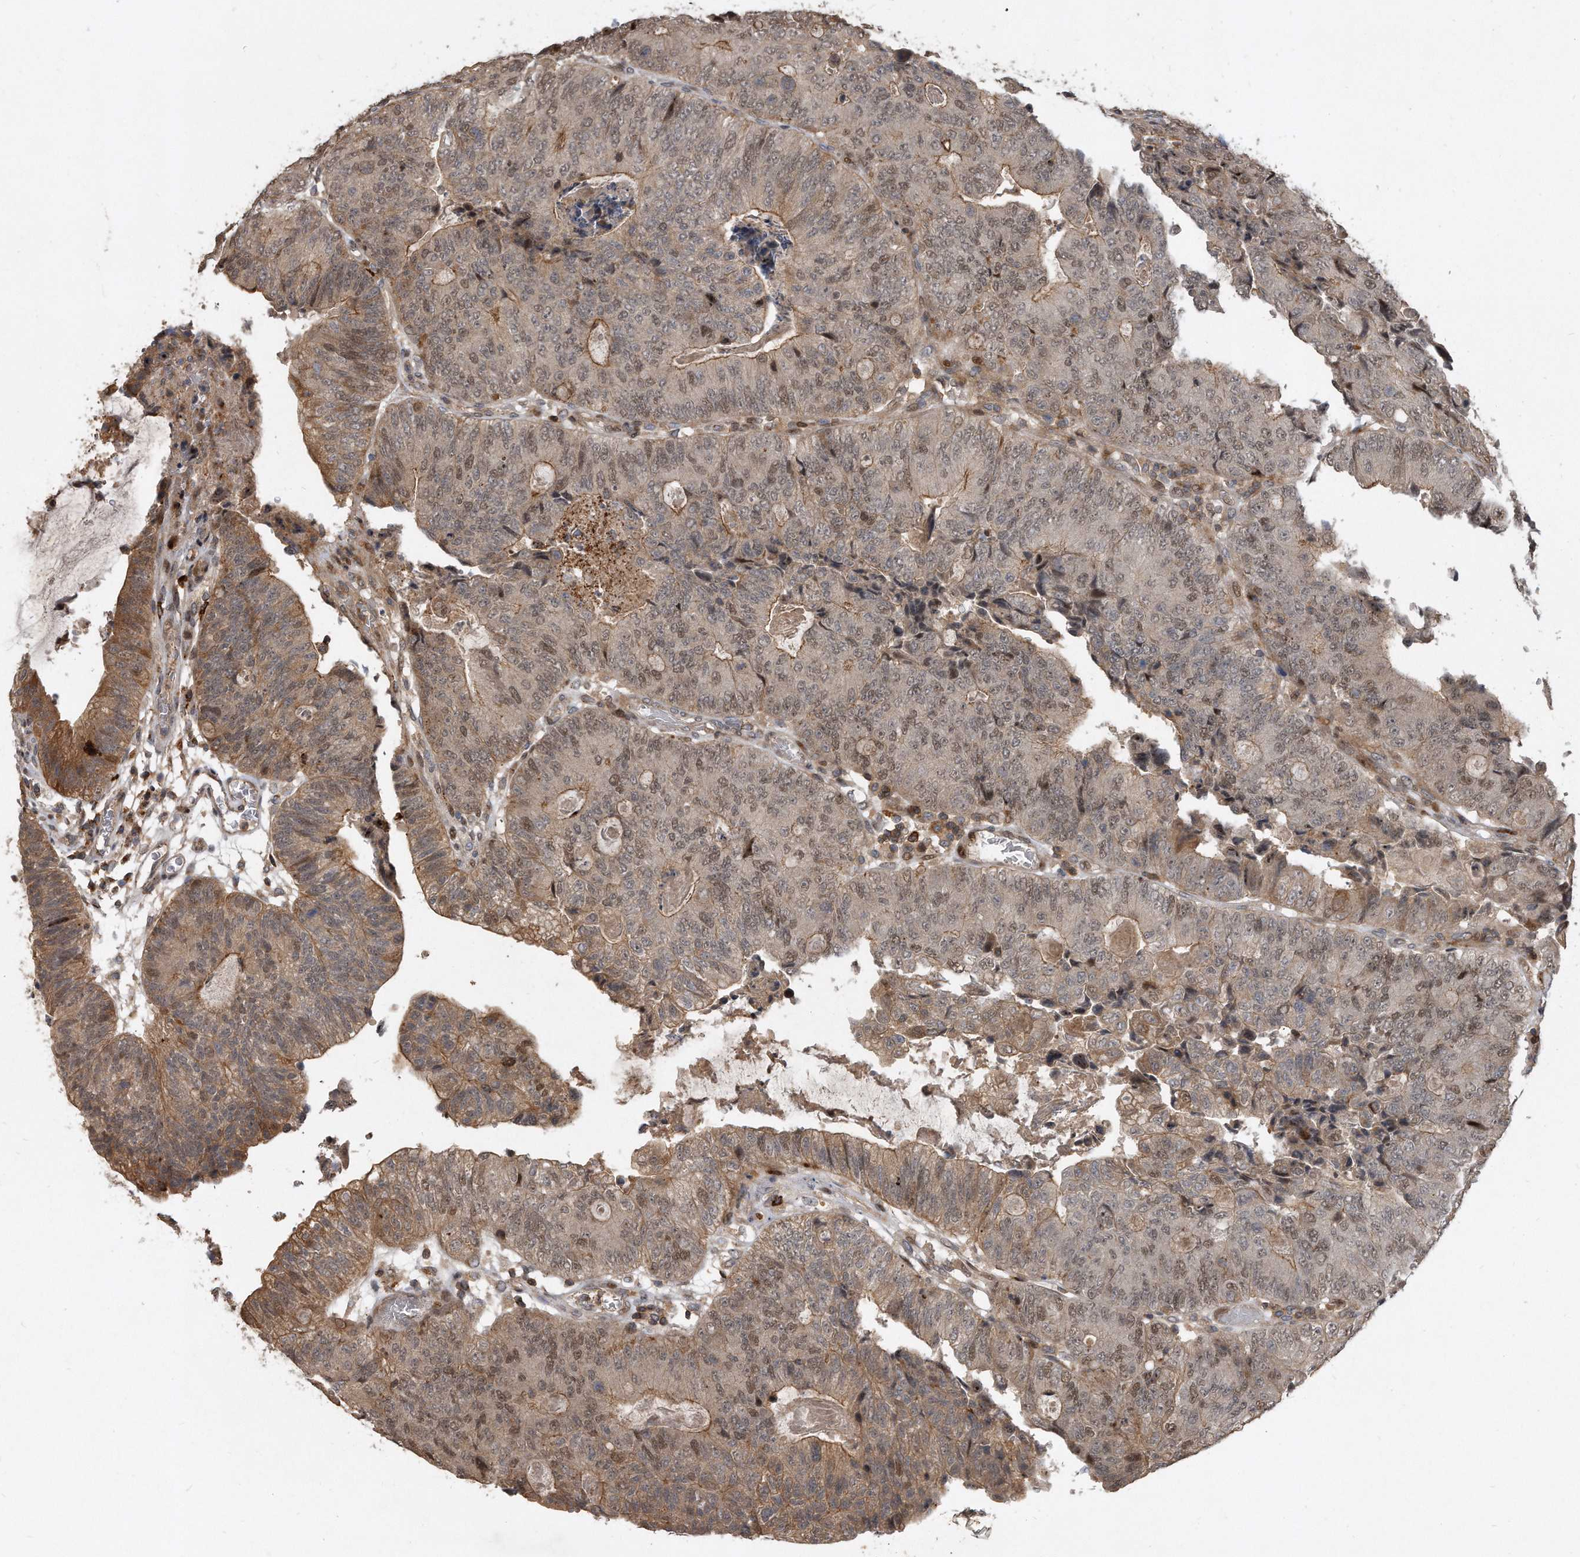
{"staining": {"intensity": "weak", "quantity": ">75%", "location": "cytoplasmic/membranous,nuclear"}, "tissue": "colorectal cancer", "cell_type": "Tumor cells", "image_type": "cancer", "snomed": [{"axis": "morphology", "description": "Adenocarcinoma, NOS"}, {"axis": "topography", "description": "Colon"}], "caption": "A brown stain shows weak cytoplasmic/membranous and nuclear positivity of a protein in human adenocarcinoma (colorectal) tumor cells.", "gene": "PGBD2", "patient": {"sex": "female", "age": 67}}